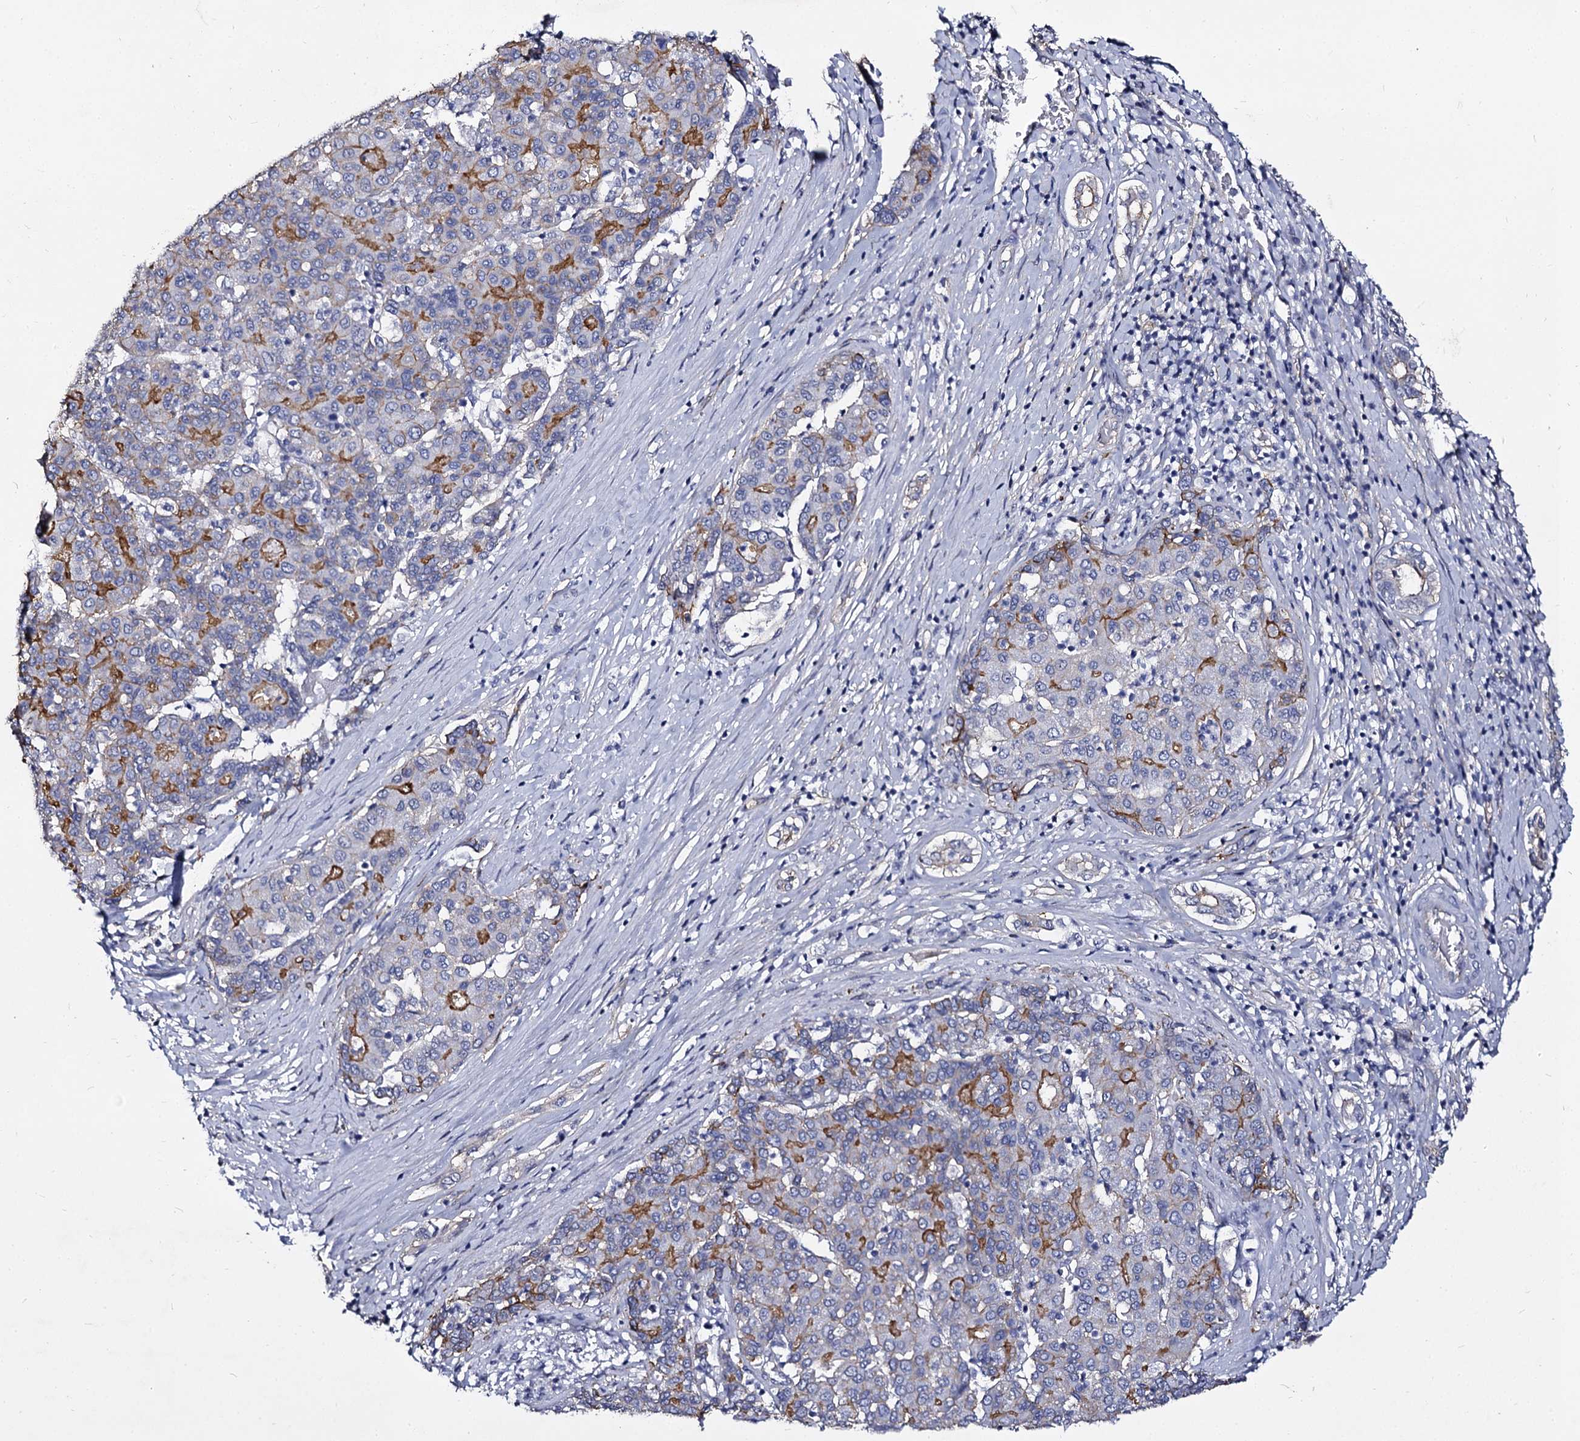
{"staining": {"intensity": "moderate", "quantity": "25%-75%", "location": "cytoplasmic/membranous"}, "tissue": "liver cancer", "cell_type": "Tumor cells", "image_type": "cancer", "snomed": [{"axis": "morphology", "description": "Carcinoma, Hepatocellular, NOS"}, {"axis": "topography", "description": "Liver"}], "caption": "The photomicrograph shows immunohistochemical staining of liver cancer. There is moderate cytoplasmic/membranous expression is identified in about 25%-75% of tumor cells.", "gene": "CBFB", "patient": {"sex": "male", "age": 65}}